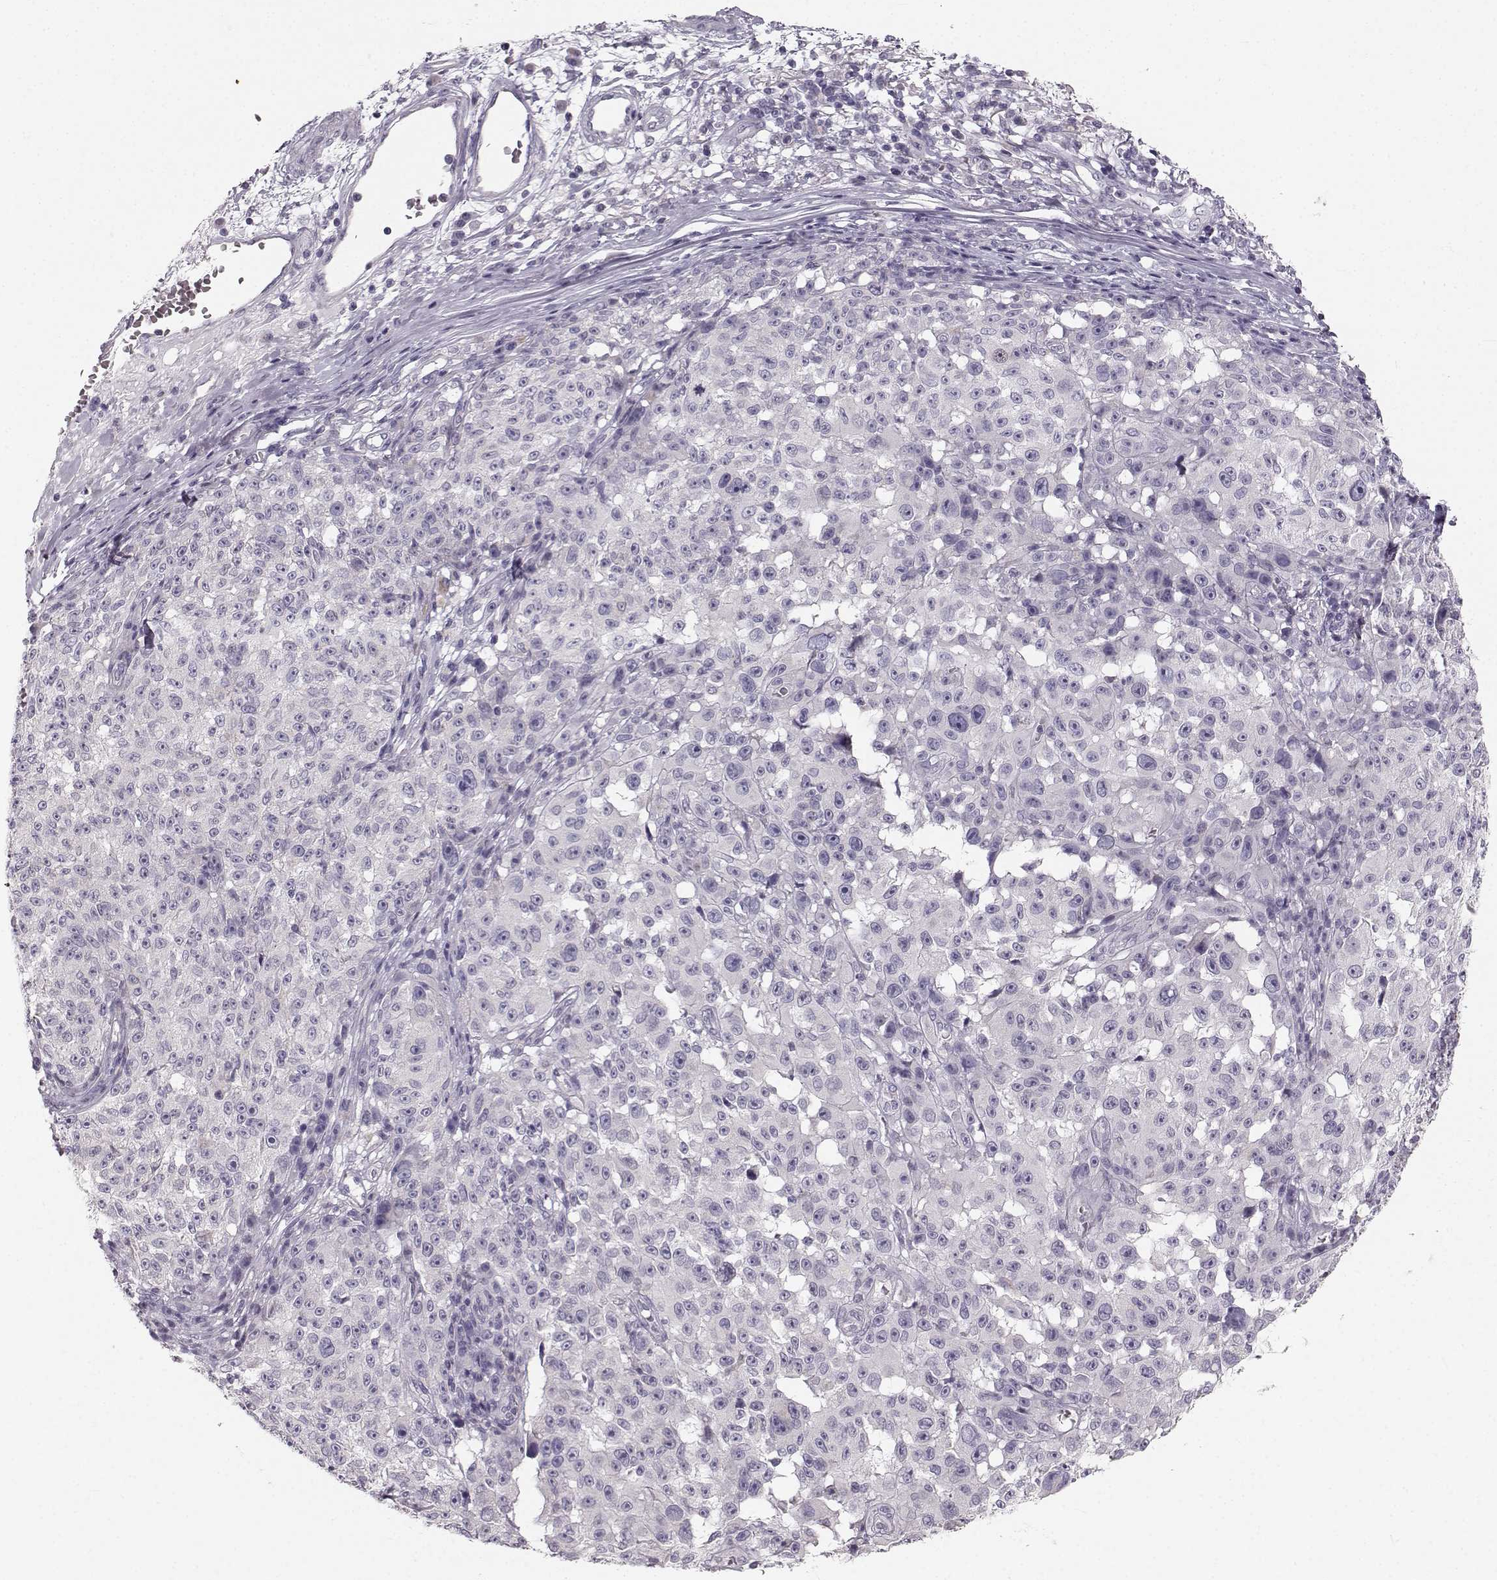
{"staining": {"intensity": "negative", "quantity": "none", "location": "none"}, "tissue": "melanoma", "cell_type": "Tumor cells", "image_type": "cancer", "snomed": [{"axis": "morphology", "description": "Malignant melanoma, NOS"}, {"axis": "topography", "description": "Skin"}], "caption": "This is a image of immunohistochemistry (IHC) staining of malignant melanoma, which shows no staining in tumor cells.", "gene": "OIP5", "patient": {"sex": "female", "age": 82}}